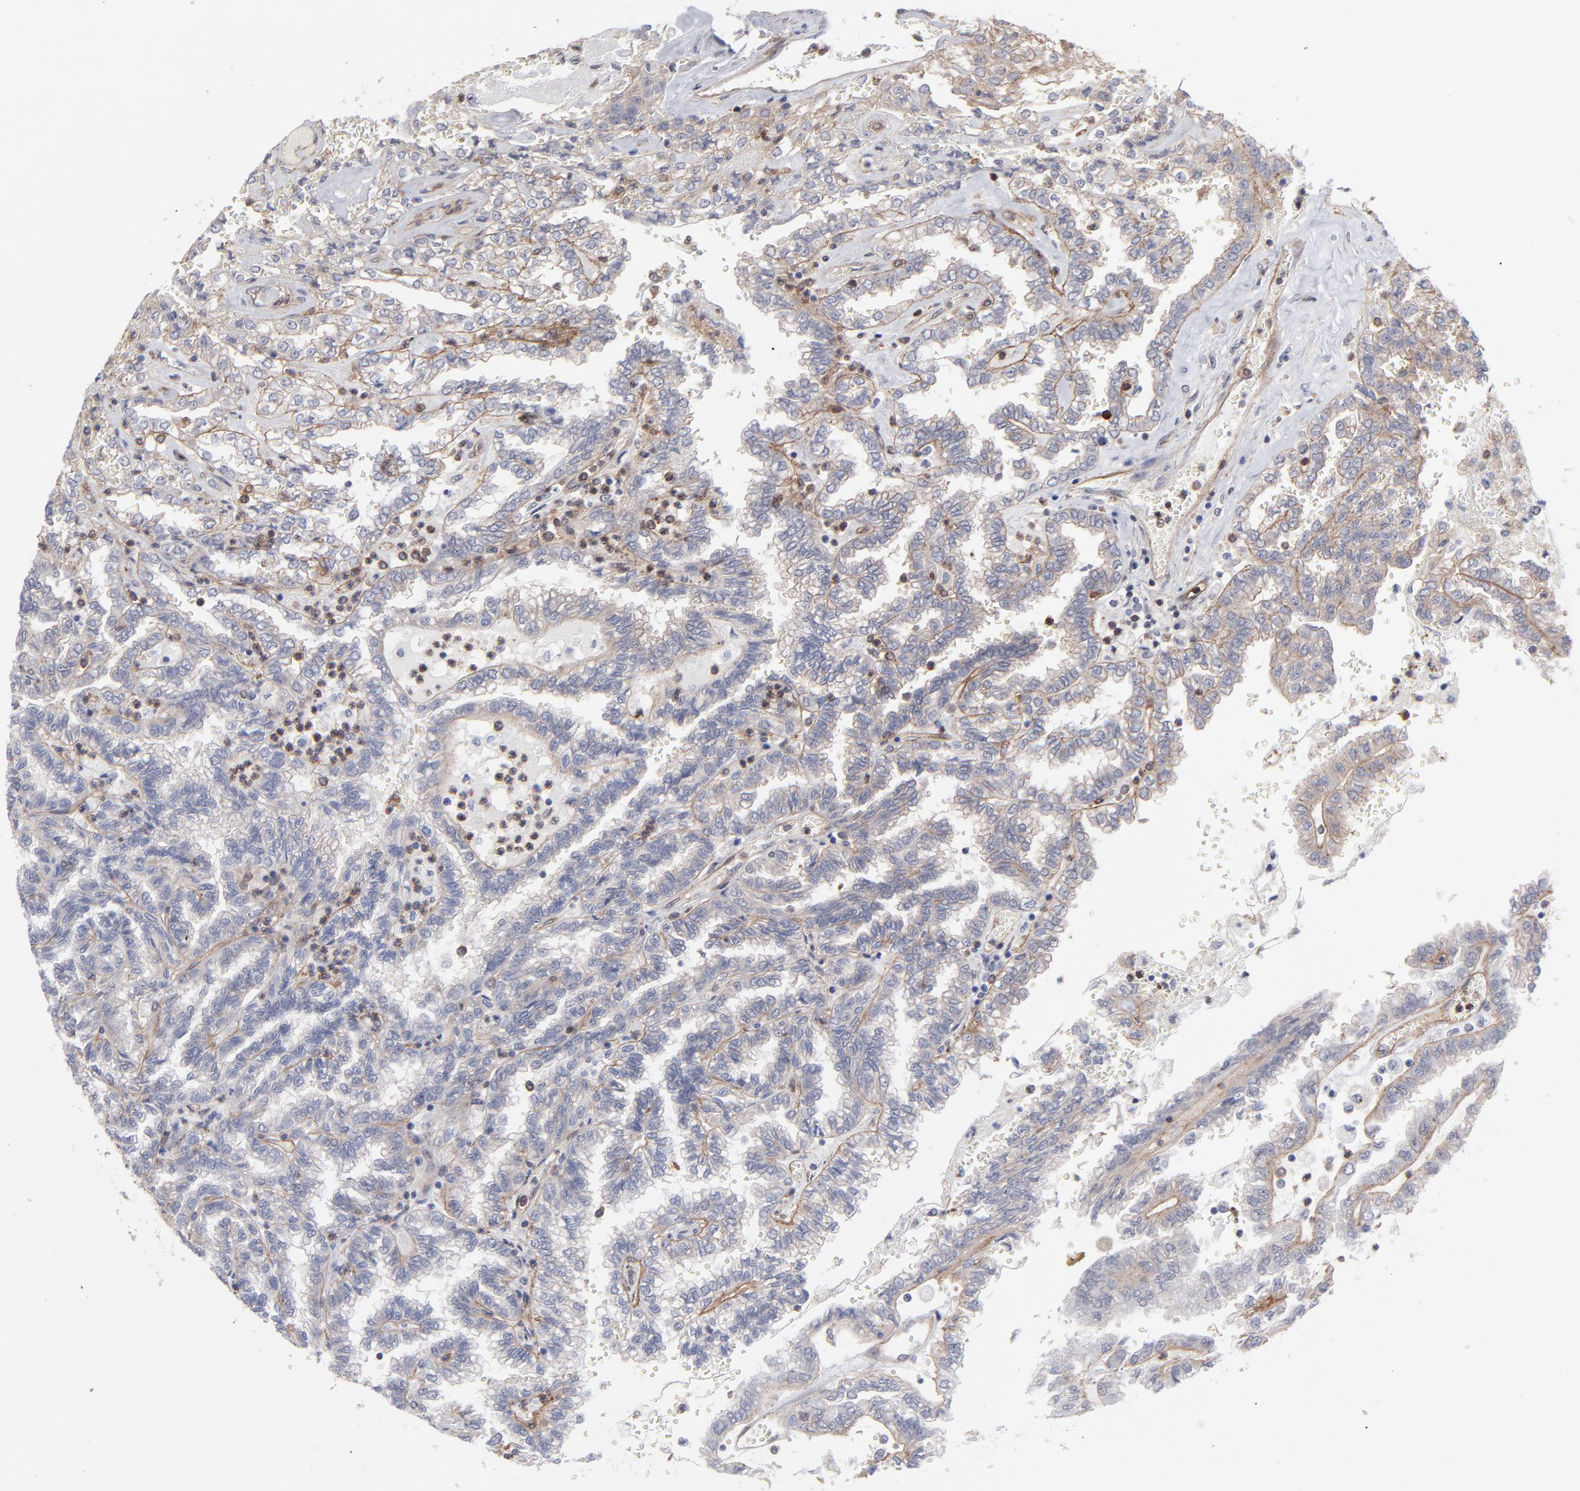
{"staining": {"intensity": "weak", "quantity": "25%-75%", "location": "cytoplasmic/membranous"}, "tissue": "renal cancer", "cell_type": "Tumor cells", "image_type": "cancer", "snomed": [{"axis": "morphology", "description": "Inflammation, NOS"}, {"axis": "morphology", "description": "Adenocarcinoma, NOS"}, {"axis": "topography", "description": "Kidney"}], "caption": "The histopathology image reveals immunohistochemical staining of renal adenocarcinoma. There is weak cytoplasmic/membranous staining is identified in about 25%-75% of tumor cells.", "gene": "PXN", "patient": {"sex": "male", "age": 68}}